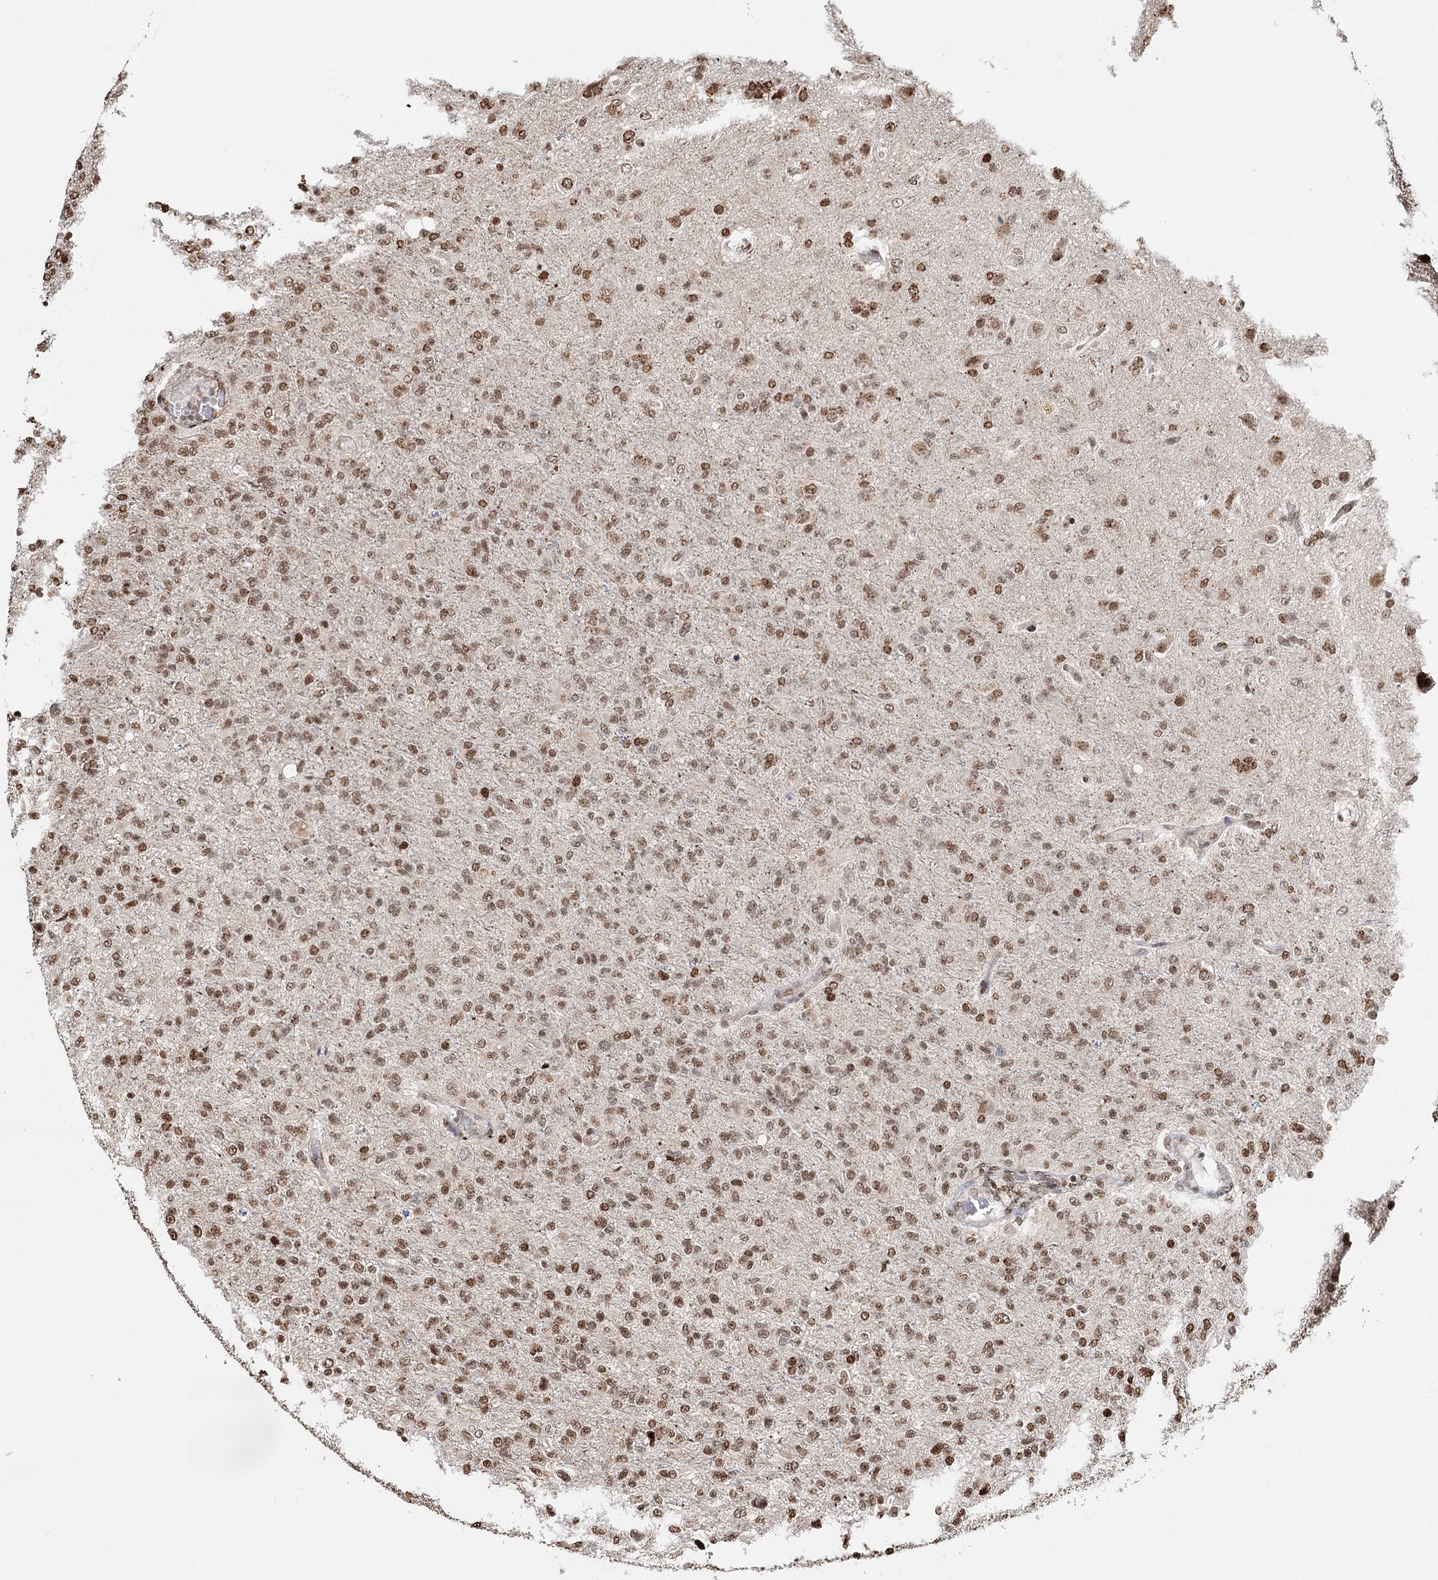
{"staining": {"intensity": "moderate", "quantity": ">75%", "location": "nuclear"}, "tissue": "glioma", "cell_type": "Tumor cells", "image_type": "cancer", "snomed": [{"axis": "morphology", "description": "Glioma, malignant, High grade"}, {"axis": "topography", "description": "Brain"}], "caption": "Protein staining of malignant glioma (high-grade) tissue exhibits moderate nuclear positivity in about >75% of tumor cells.", "gene": "RPS27A", "patient": {"sex": "female", "age": 74}}